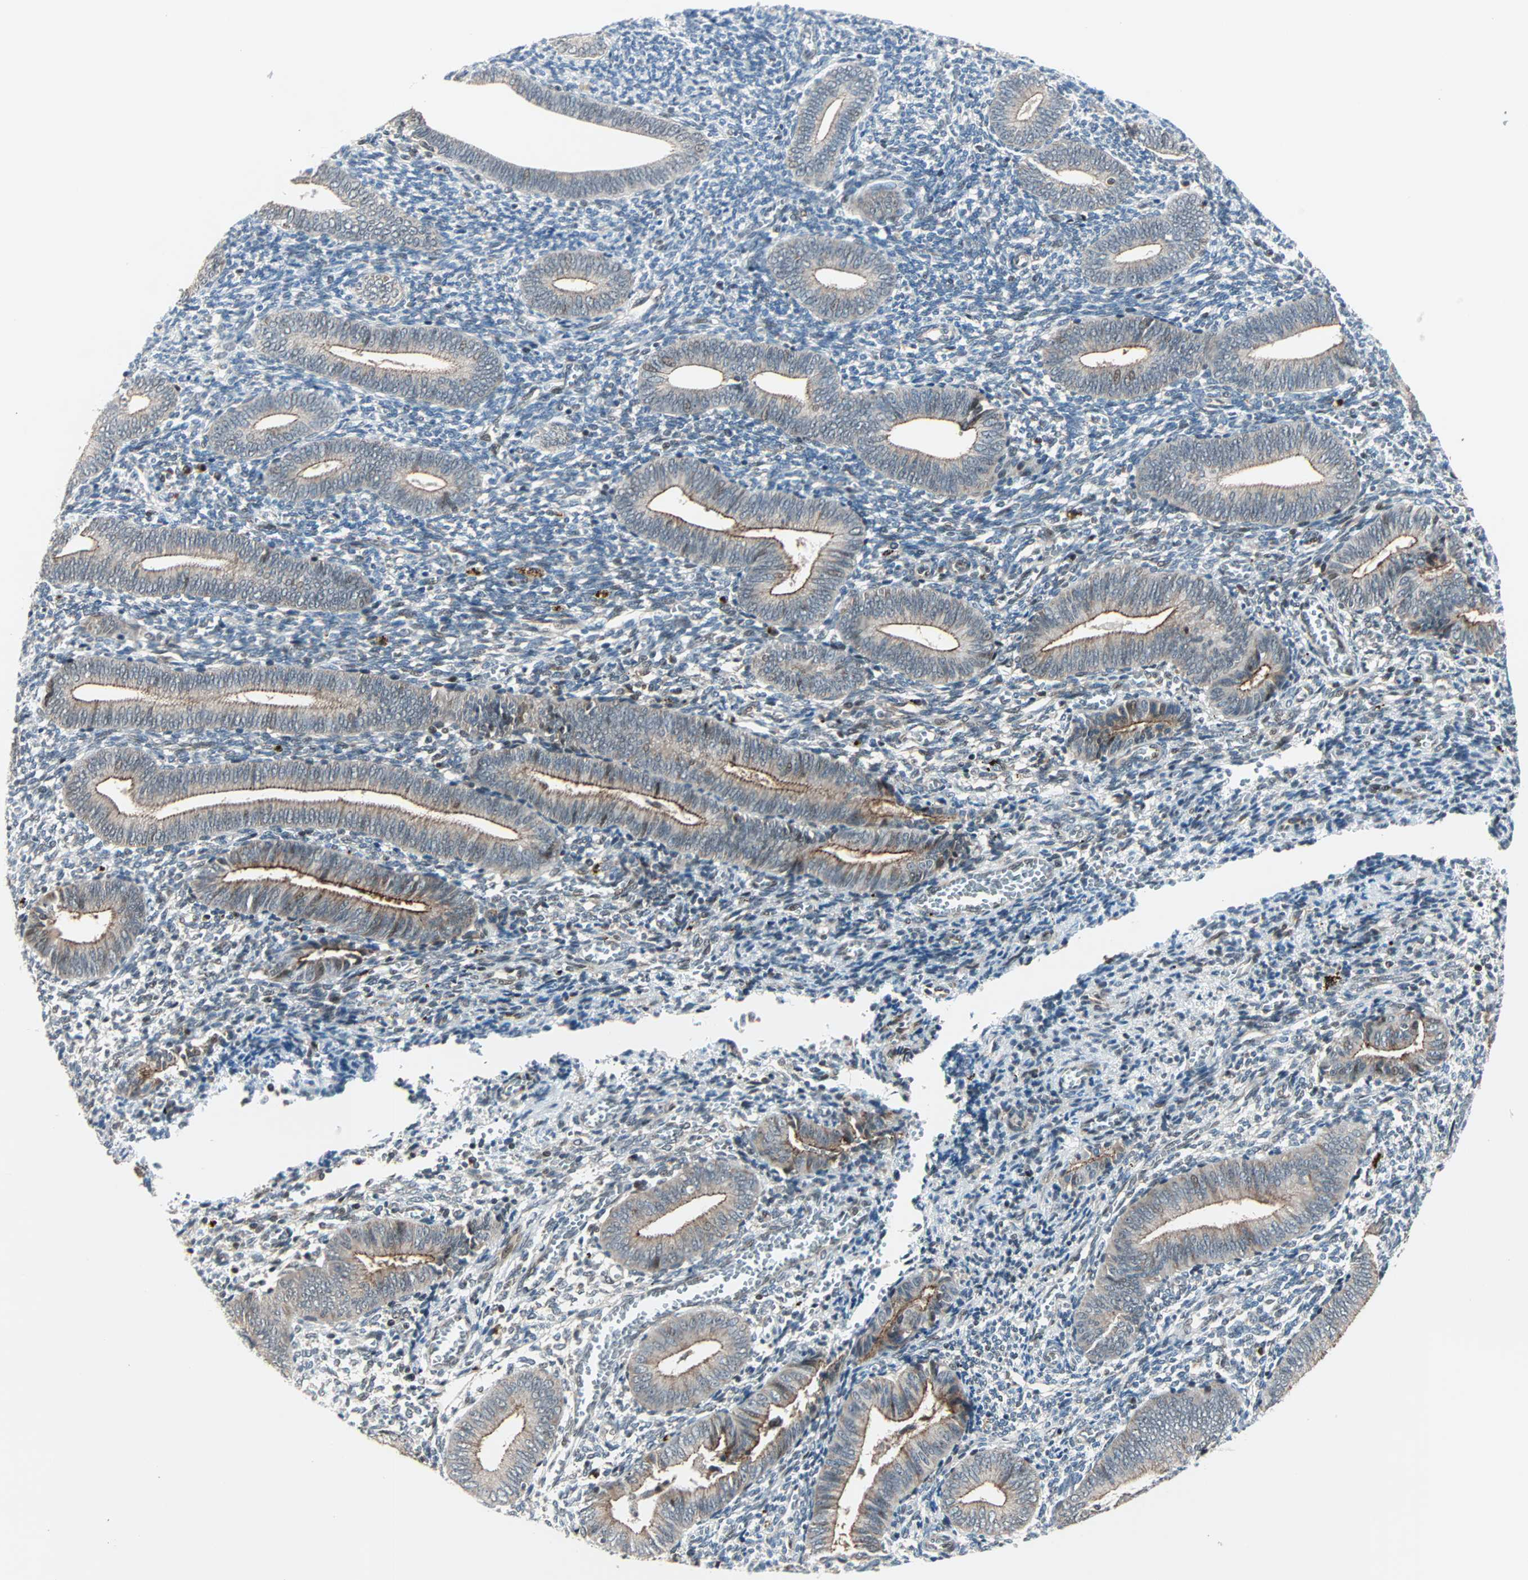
{"staining": {"intensity": "moderate", "quantity": "<25%", "location": "cytoplasmic/membranous"}, "tissue": "endometrium", "cell_type": "Cells in endometrial stroma", "image_type": "normal", "snomed": [{"axis": "morphology", "description": "Normal tissue, NOS"}, {"axis": "topography", "description": "Uterus"}, {"axis": "topography", "description": "Endometrium"}], "caption": "IHC of unremarkable human endometrium shows low levels of moderate cytoplasmic/membranous positivity in about <25% of cells in endometrial stroma.", "gene": "CBX4", "patient": {"sex": "female", "age": 33}}